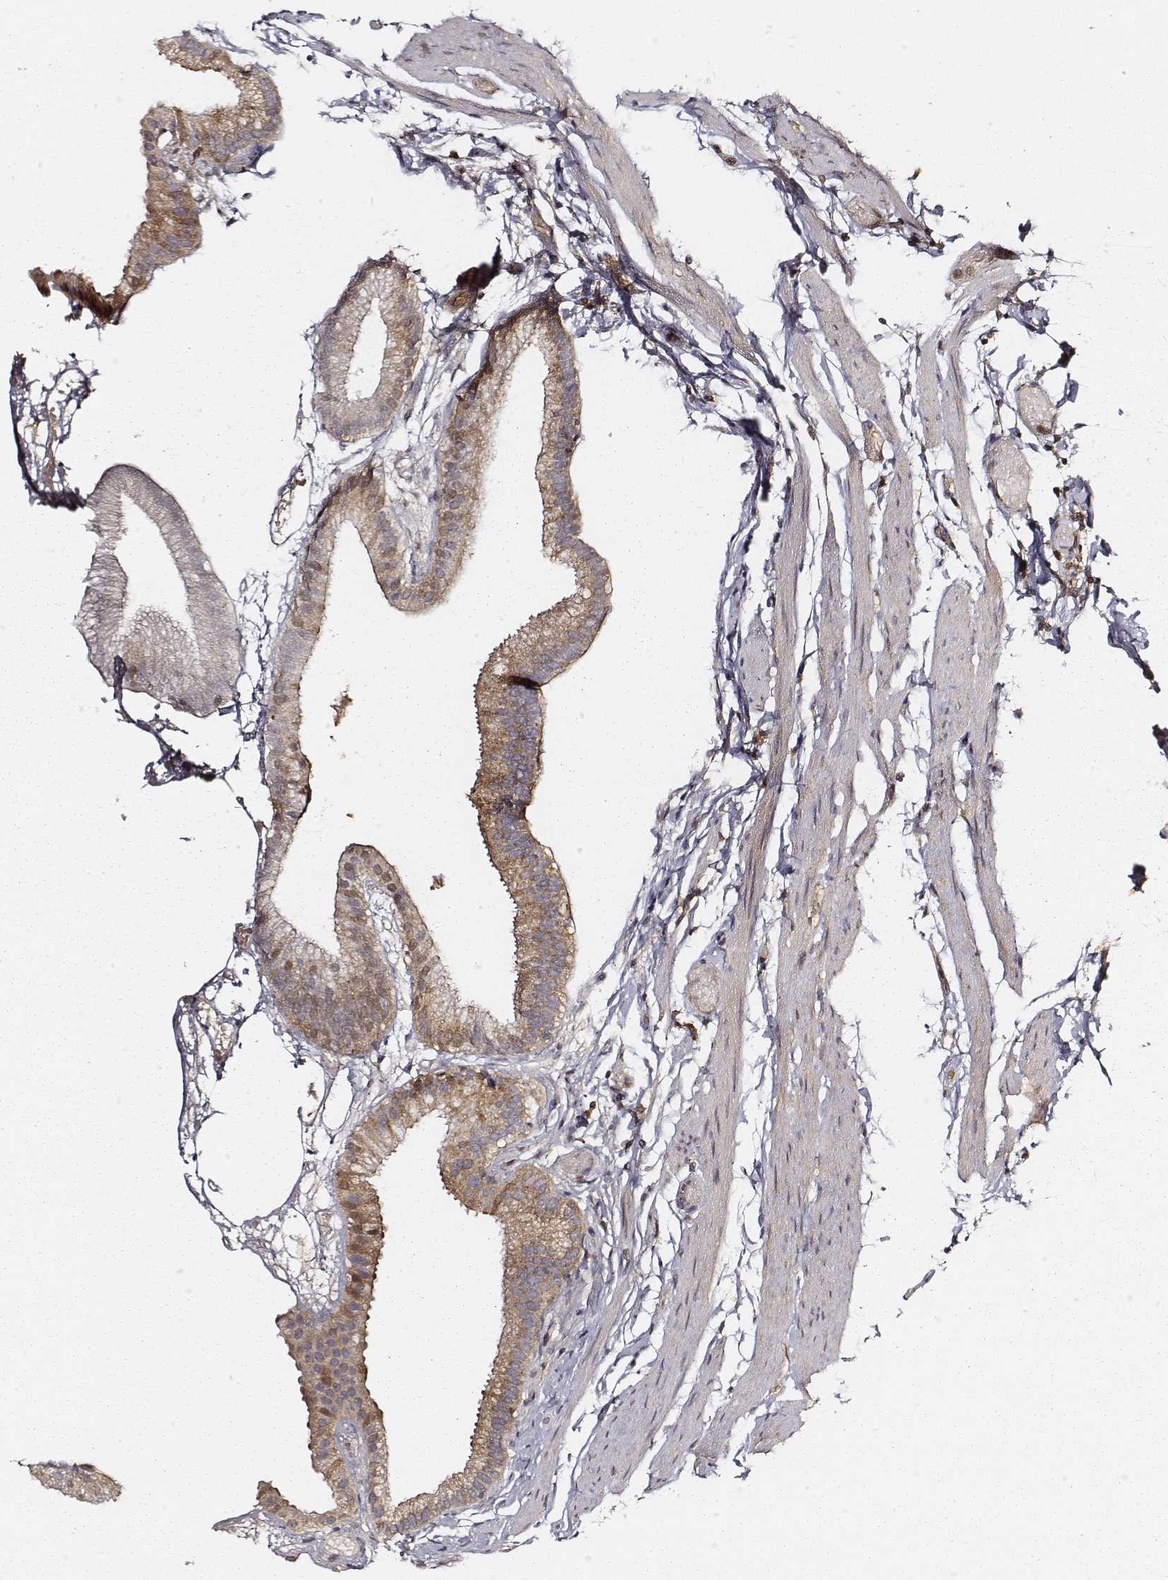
{"staining": {"intensity": "moderate", "quantity": ">75%", "location": "cytoplasmic/membranous"}, "tissue": "gallbladder", "cell_type": "Glandular cells", "image_type": "normal", "snomed": [{"axis": "morphology", "description": "Normal tissue, NOS"}, {"axis": "topography", "description": "Gallbladder"}], "caption": "Moderate cytoplasmic/membranous expression is appreciated in approximately >75% of glandular cells in unremarkable gallbladder. (brown staining indicates protein expression, while blue staining denotes nuclei).", "gene": "CARS1", "patient": {"sex": "female", "age": 45}}